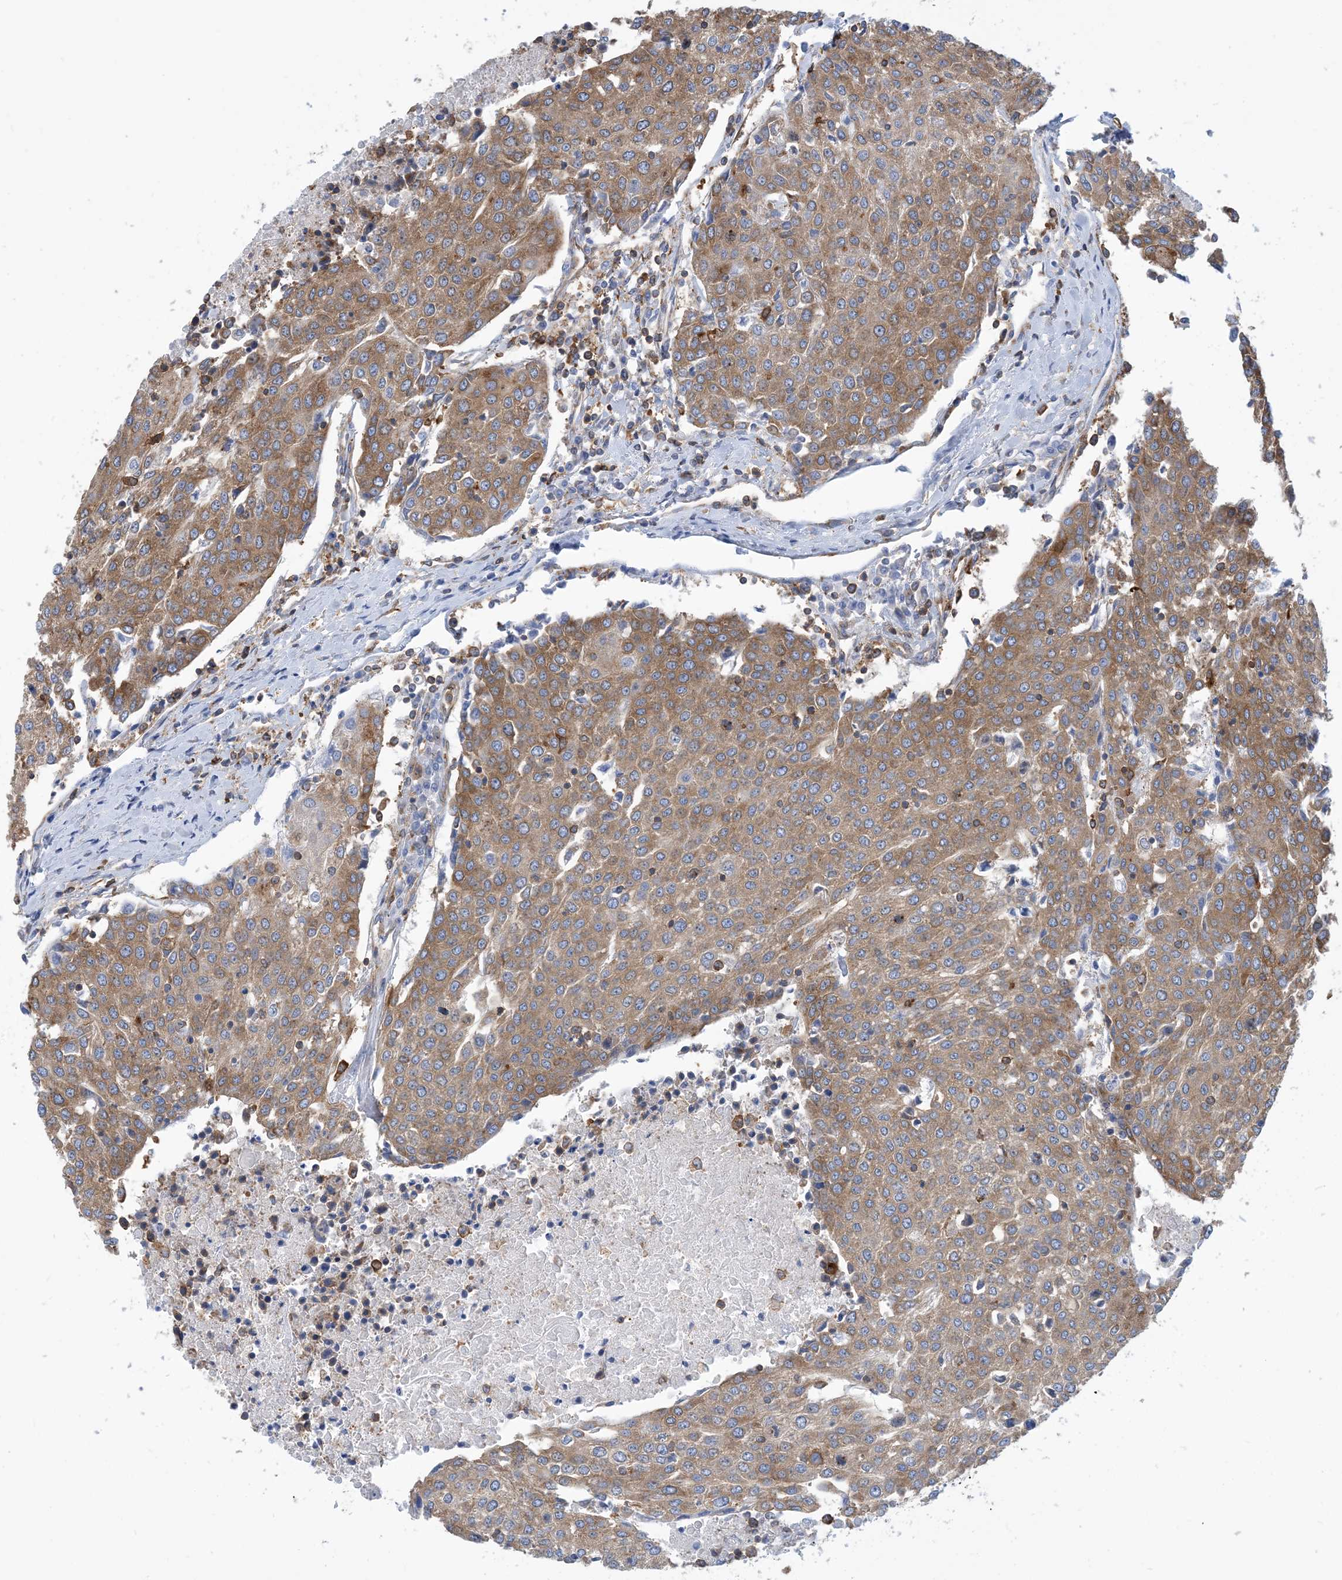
{"staining": {"intensity": "moderate", "quantity": ">75%", "location": "cytoplasmic/membranous"}, "tissue": "urothelial cancer", "cell_type": "Tumor cells", "image_type": "cancer", "snomed": [{"axis": "morphology", "description": "Urothelial carcinoma, High grade"}, {"axis": "topography", "description": "Urinary bladder"}], "caption": "Urothelial cancer tissue displays moderate cytoplasmic/membranous expression in about >75% of tumor cells, visualized by immunohistochemistry. (DAB (3,3'-diaminobenzidine) = brown stain, brightfield microscopy at high magnification).", "gene": "DYNC1LI1", "patient": {"sex": "female", "age": 85}}